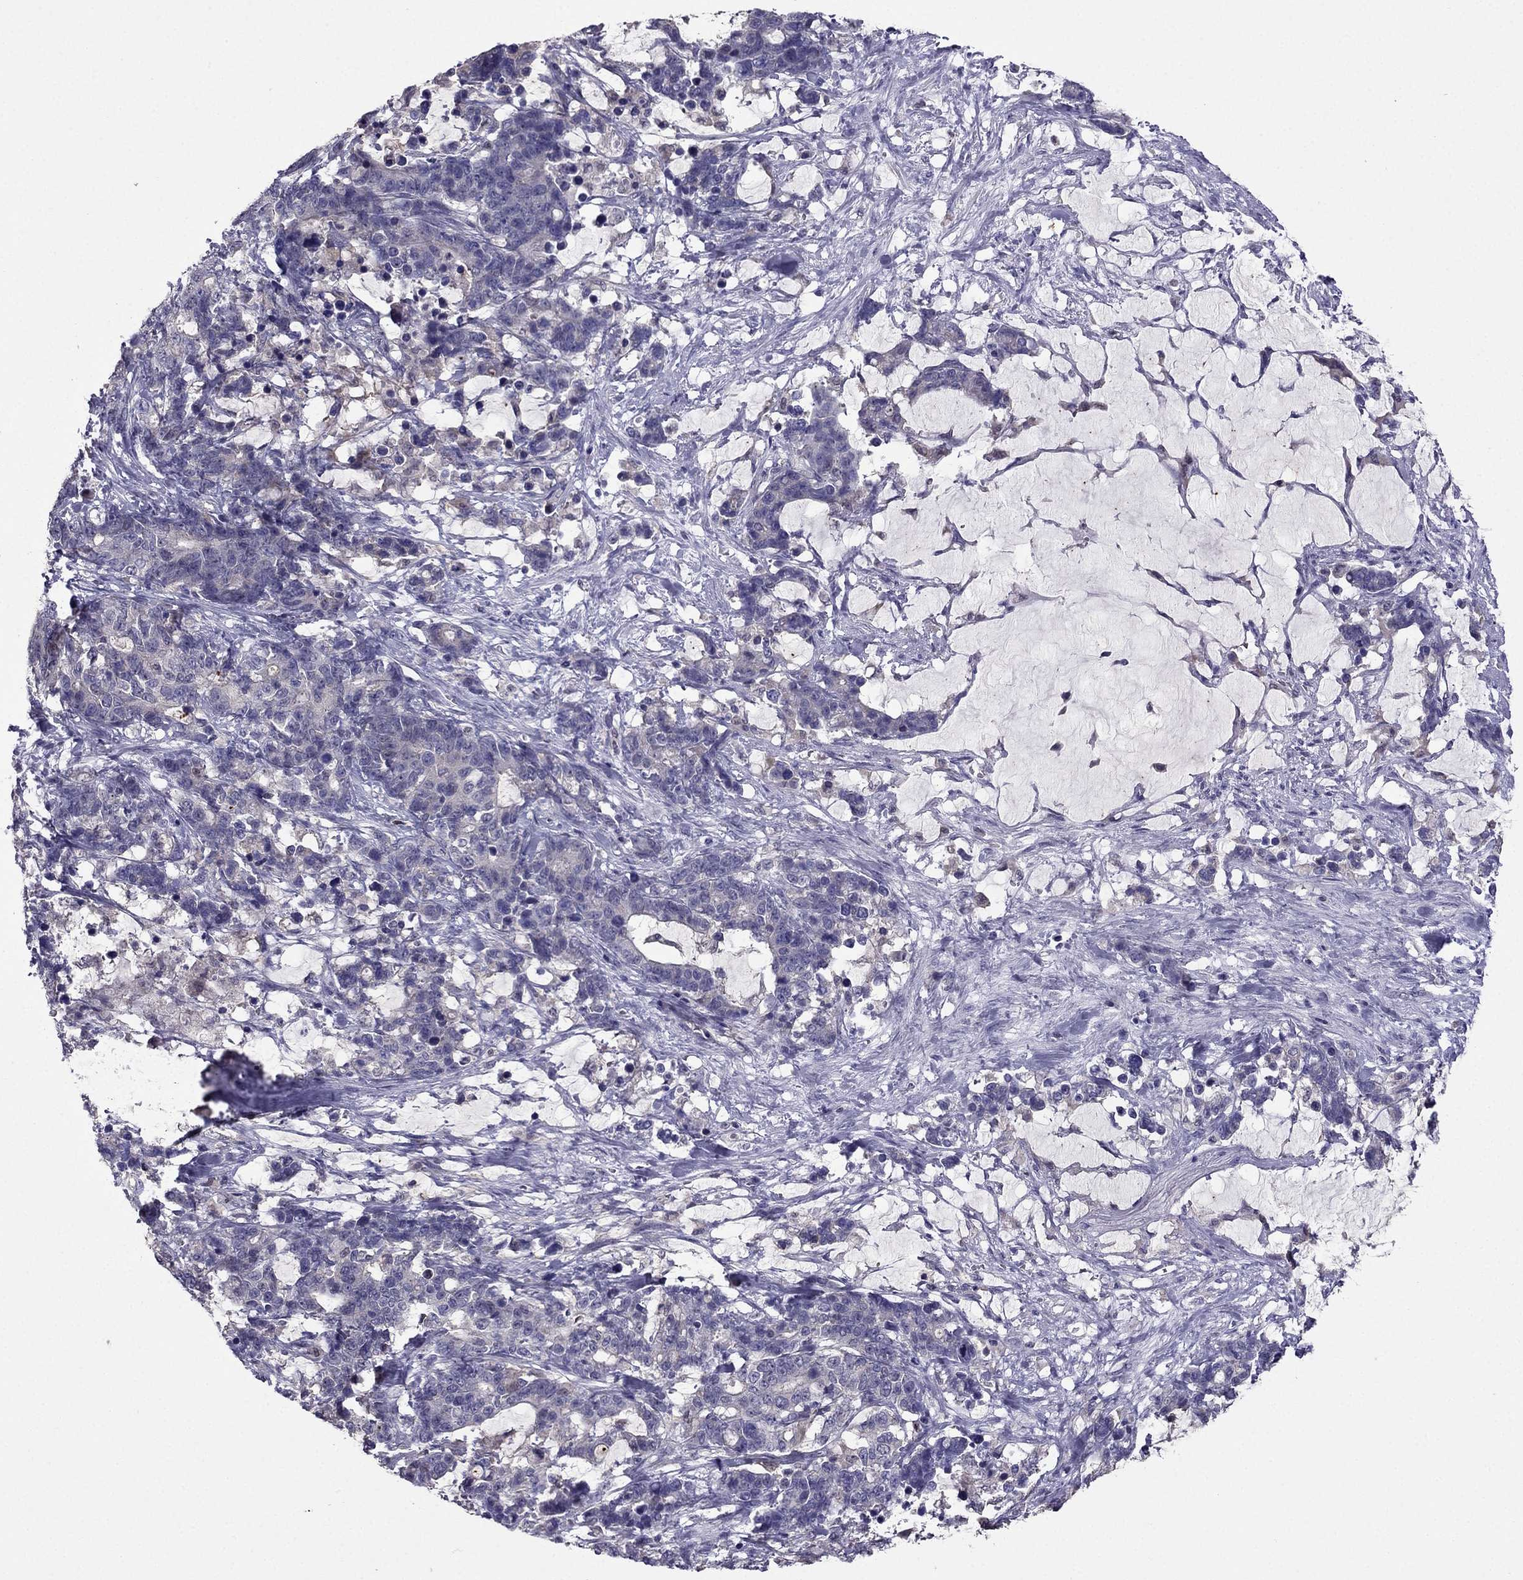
{"staining": {"intensity": "negative", "quantity": "none", "location": "none"}, "tissue": "stomach cancer", "cell_type": "Tumor cells", "image_type": "cancer", "snomed": [{"axis": "morphology", "description": "Normal tissue, NOS"}, {"axis": "morphology", "description": "Adenocarcinoma, NOS"}, {"axis": "topography", "description": "Stomach"}], "caption": "A high-resolution photomicrograph shows immunohistochemistry staining of adenocarcinoma (stomach), which exhibits no significant staining in tumor cells. Nuclei are stained in blue.", "gene": "CDK5", "patient": {"sex": "female", "age": 64}}